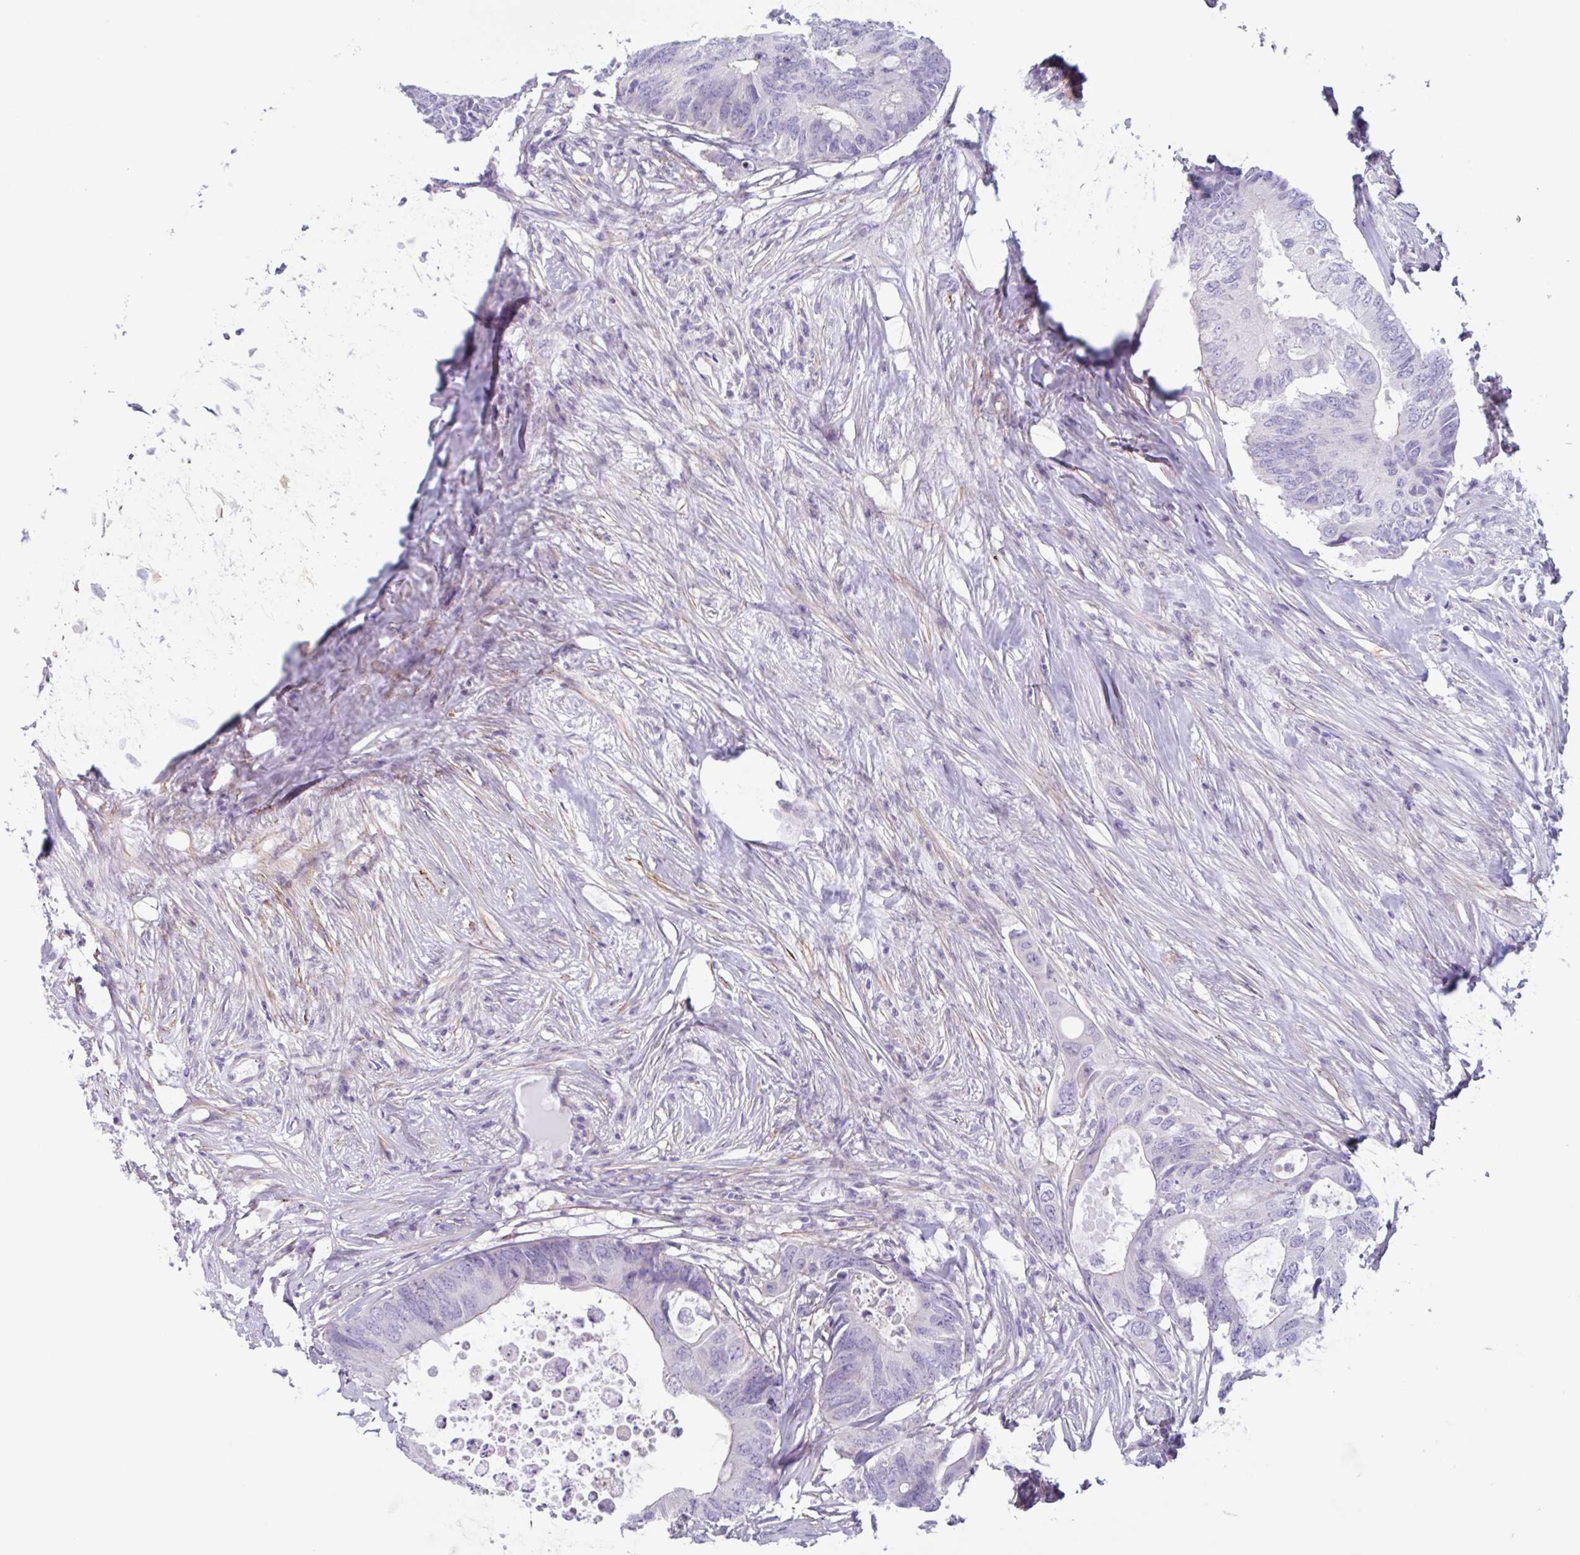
{"staining": {"intensity": "negative", "quantity": "none", "location": "none"}, "tissue": "colorectal cancer", "cell_type": "Tumor cells", "image_type": "cancer", "snomed": [{"axis": "morphology", "description": "Adenocarcinoma, NOS"}, {"axis": "topography", "description": "Colon"}], "caption": "Adenocarcinoma (colorectal) was stained to show a protein in brown. There is no significant expression in tumor cells.", "gene": "MYH10", "patient": {"sex": "male", "age": 71}}